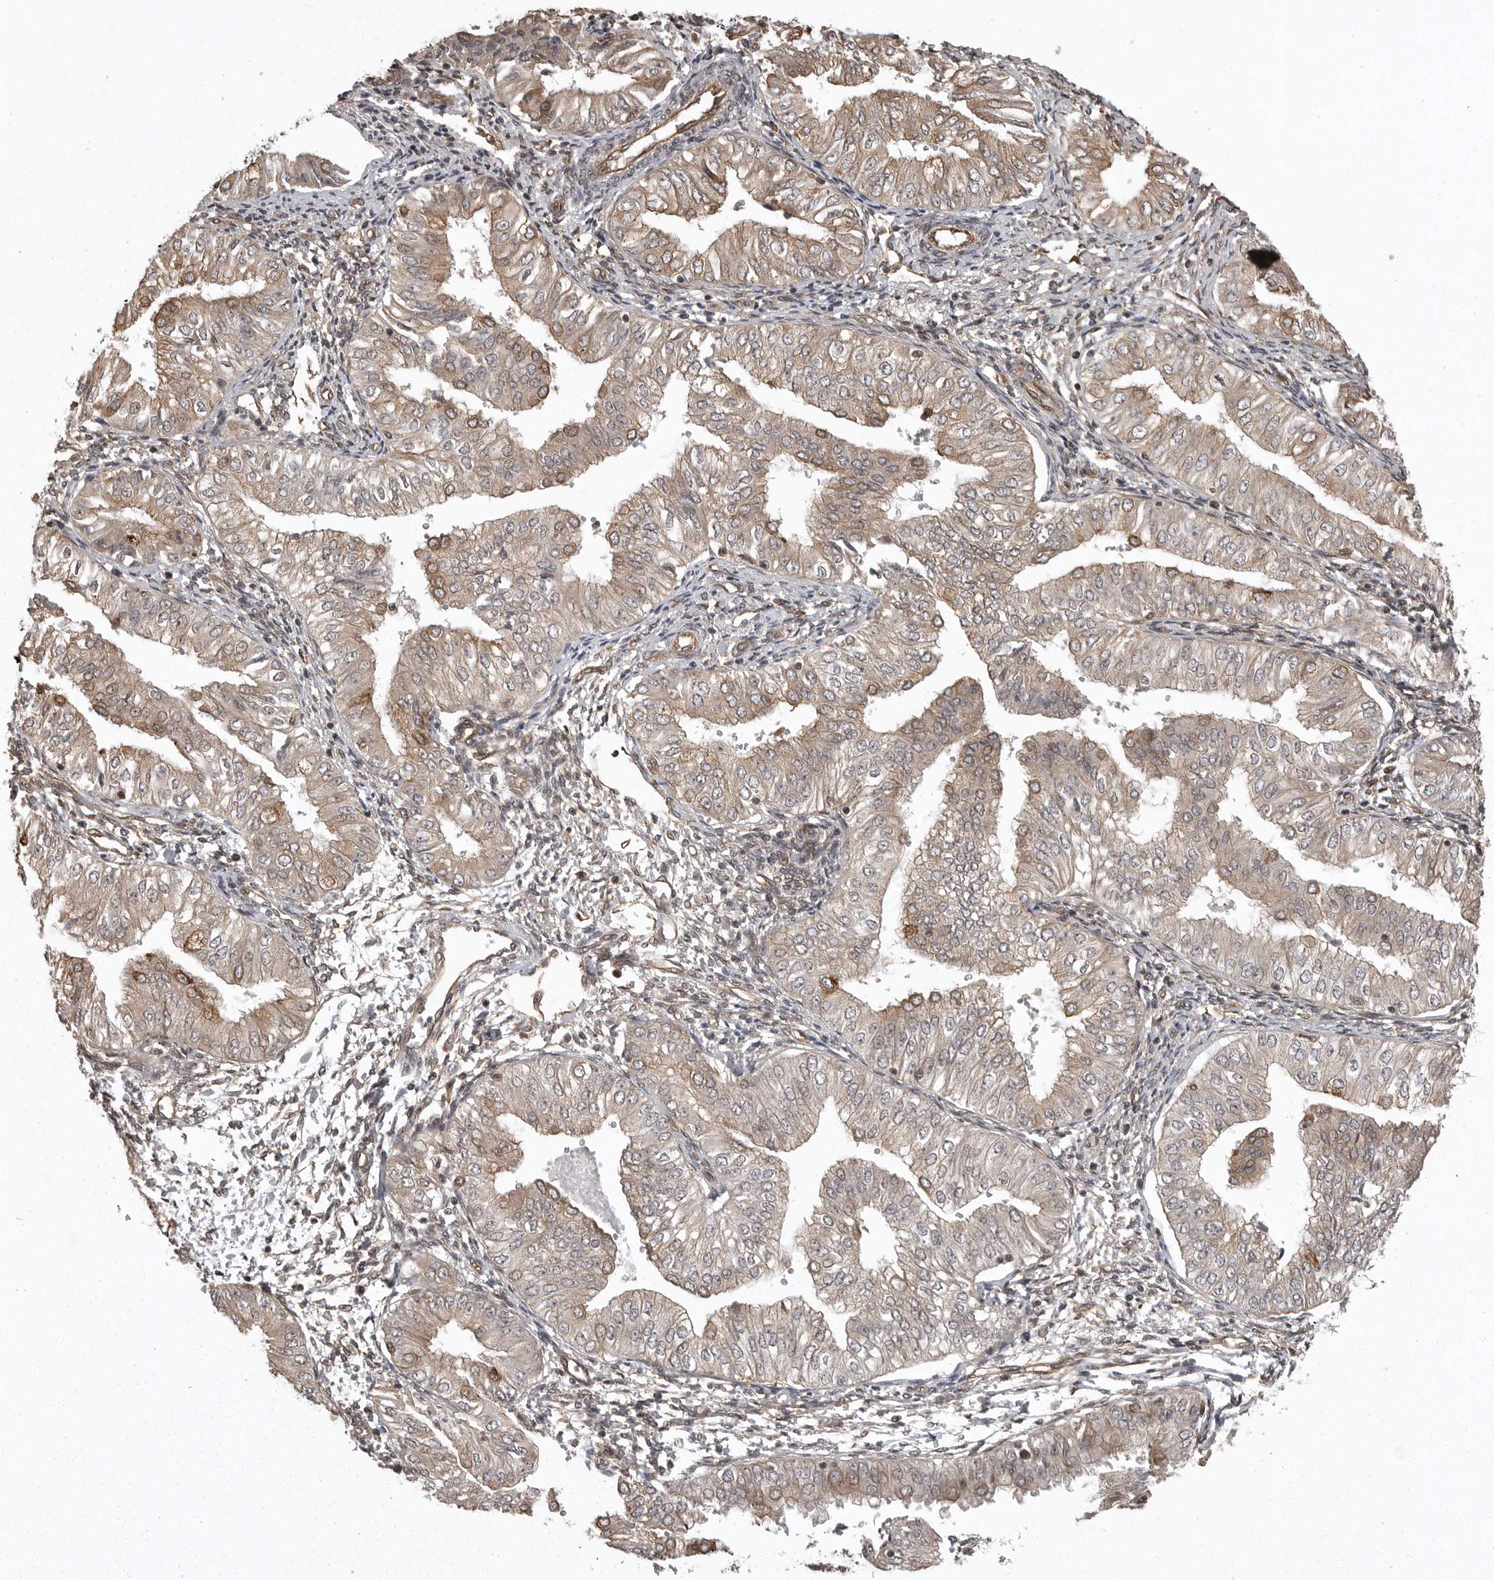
{"staining": {"intensity": "moderate", "quantity": "<25%", "location": "cytoplasmic/membranous"}, "tissue": "endometrial cancer", "cell_type": "Tumor cells", "image_type": "cancer", "snomed": [{"axis": "morphology", "description": "Normal tissue, NOS"}, {"axis": "morphology", "description": "Adenocarcinoma, NOS"}, {"axis": "topography", "description": "Endometrium"}], "caption": "An image of human adenocarcinoma (endometrial) stained for a protein exhibits moderate cytoplasmic/membranous brown staining in tumor cells.", "gene": "DNAJC8", "patient": {"sex": "female", "age": 53}}